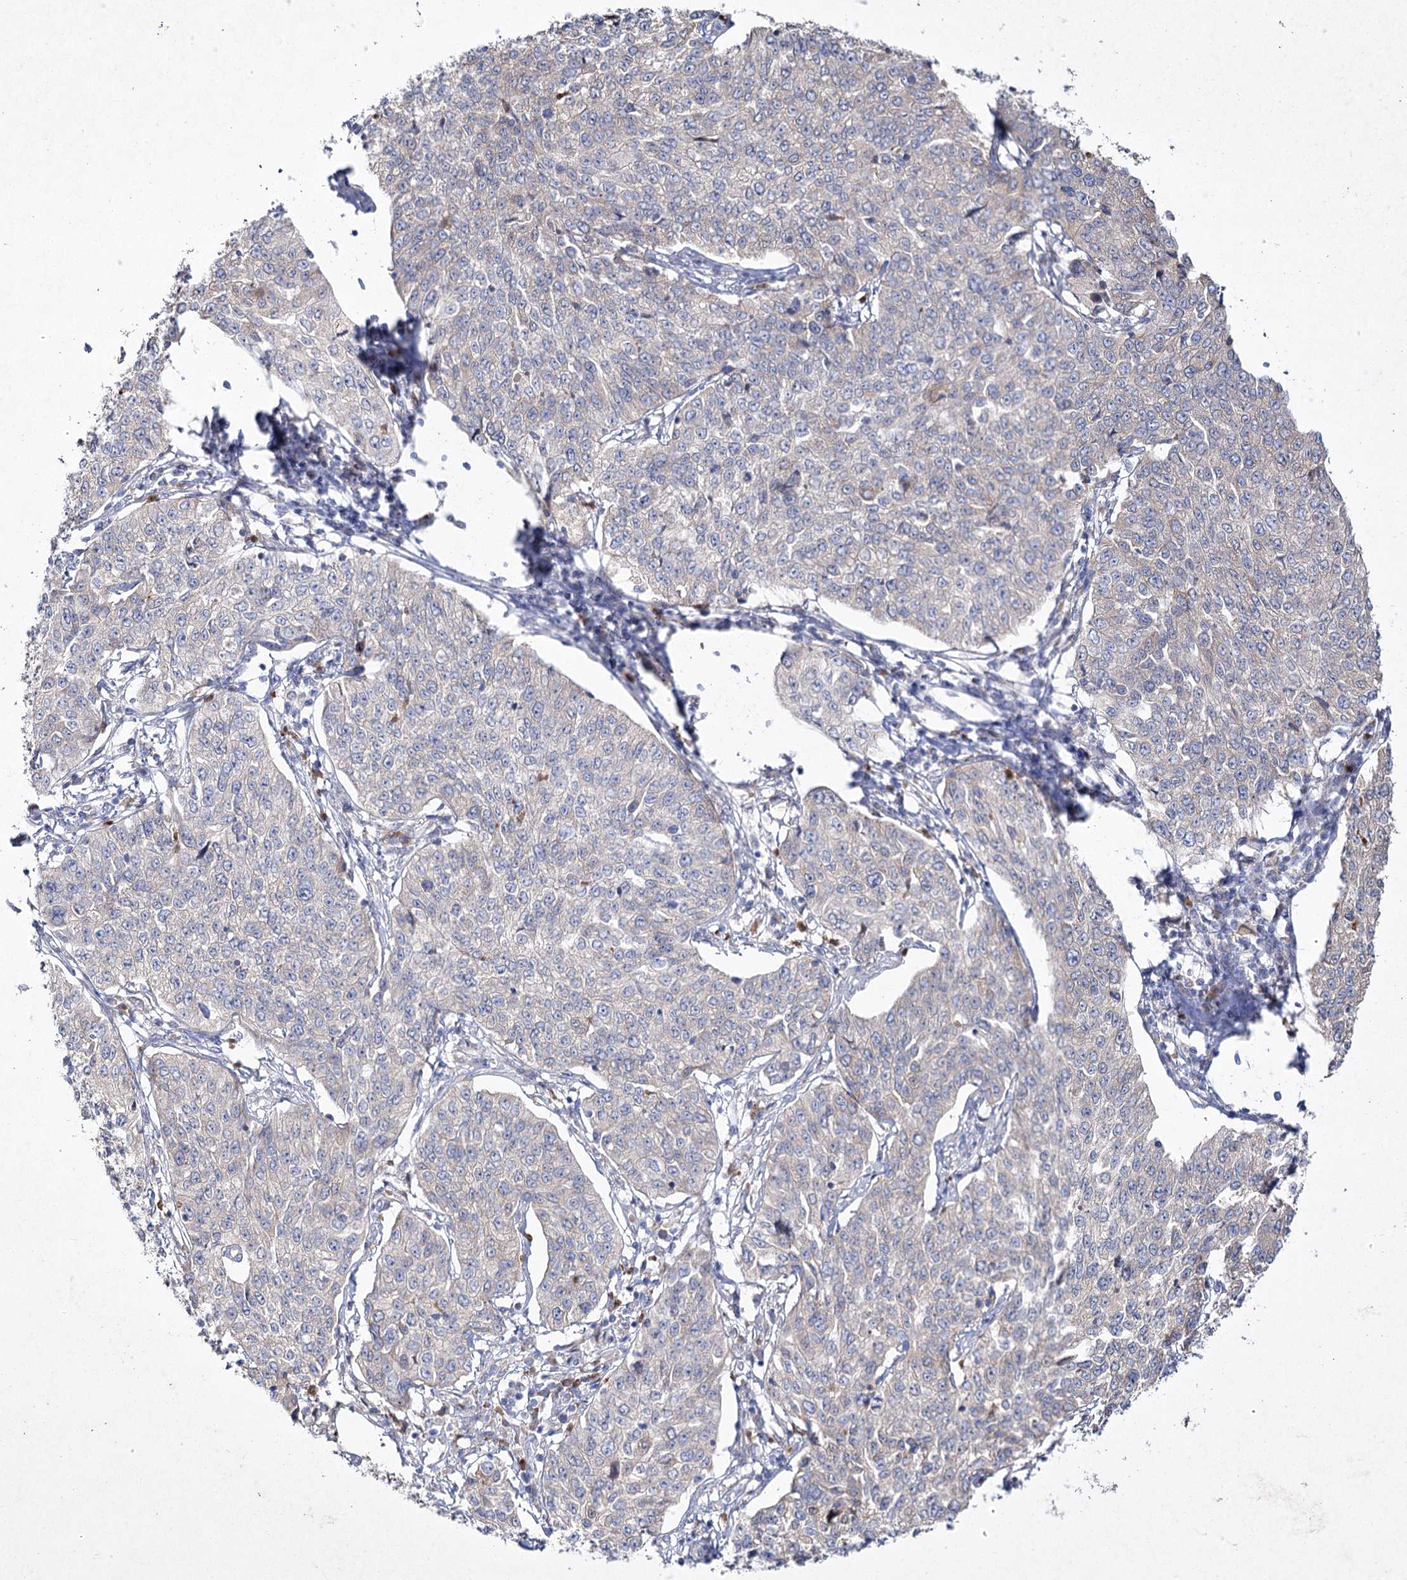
{"staining": {"intensity": "negative", "quantity": "none", "location": "none"}, "tissue": "cervical cancer", "cell_type": "Tumor cells", "image_type": "cancer", "snomed": [{"axis": "morphology", "description": "Squamous cell carcinoma, NOS"}, {"axis": "topography", "description": "Cervix"}], "caption": "The histopathology image reveals no staining of tumor cells in cervical cancer.", "gene": "NIPAL4", "patient": {"sex": "female", "age": 35}}